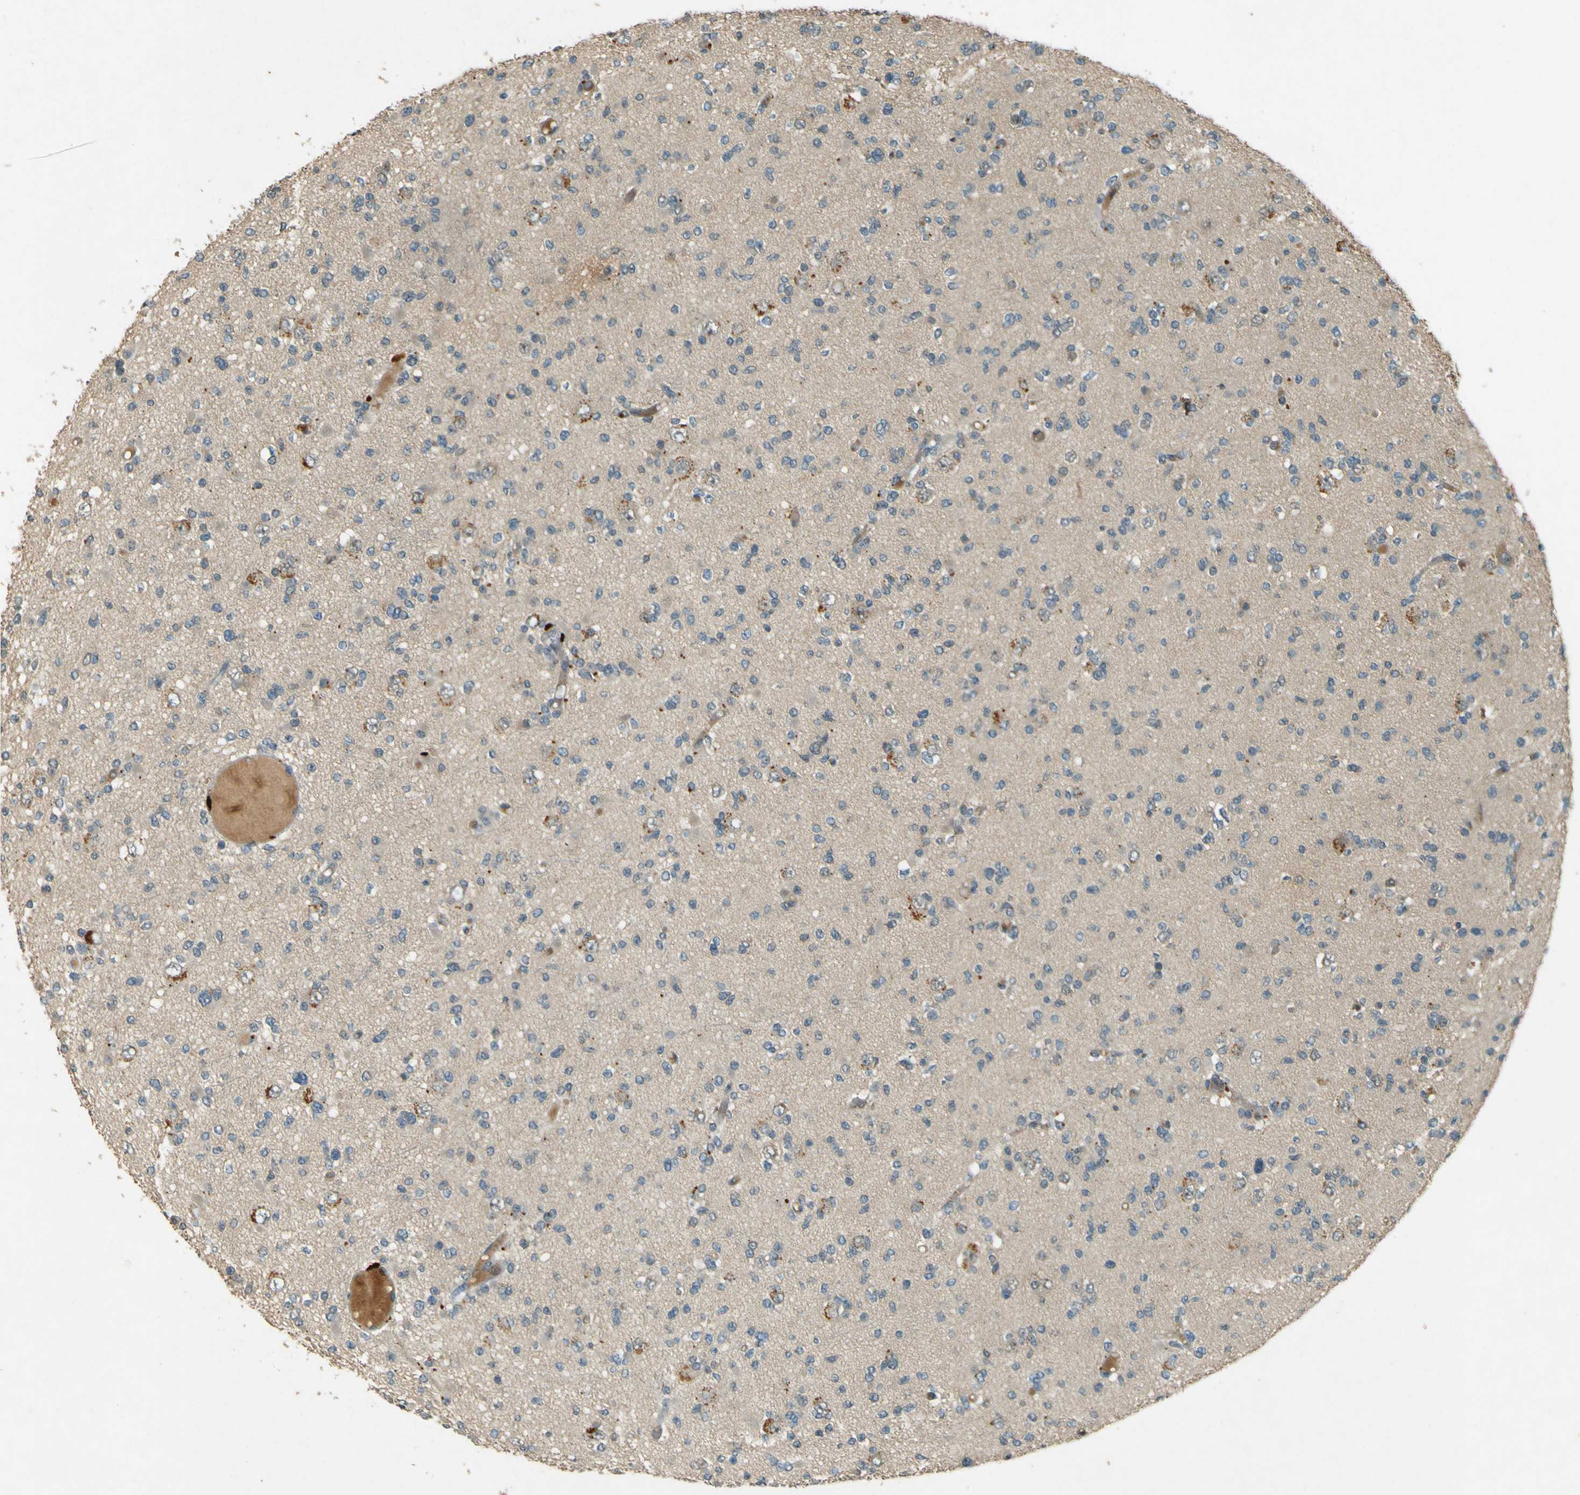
{"staining": {"intensity": "negative", "quantity": "none", "location": "none"}, "tissue": "glioma", "cell_type": "Tumor cells", "image_type": "cancer", "snomed": [{"axis": "morphology", "description": "Glioma, malignant, Low grade"}, {"axis": "topography", "description": "Brain"}], "caption": "This is an IHC histopathology image of human malignant low-grade glioma. There is no positivity in tumor cells.", "gene": "MPDZ", "patient": {"sex": "female", "age": 22}}